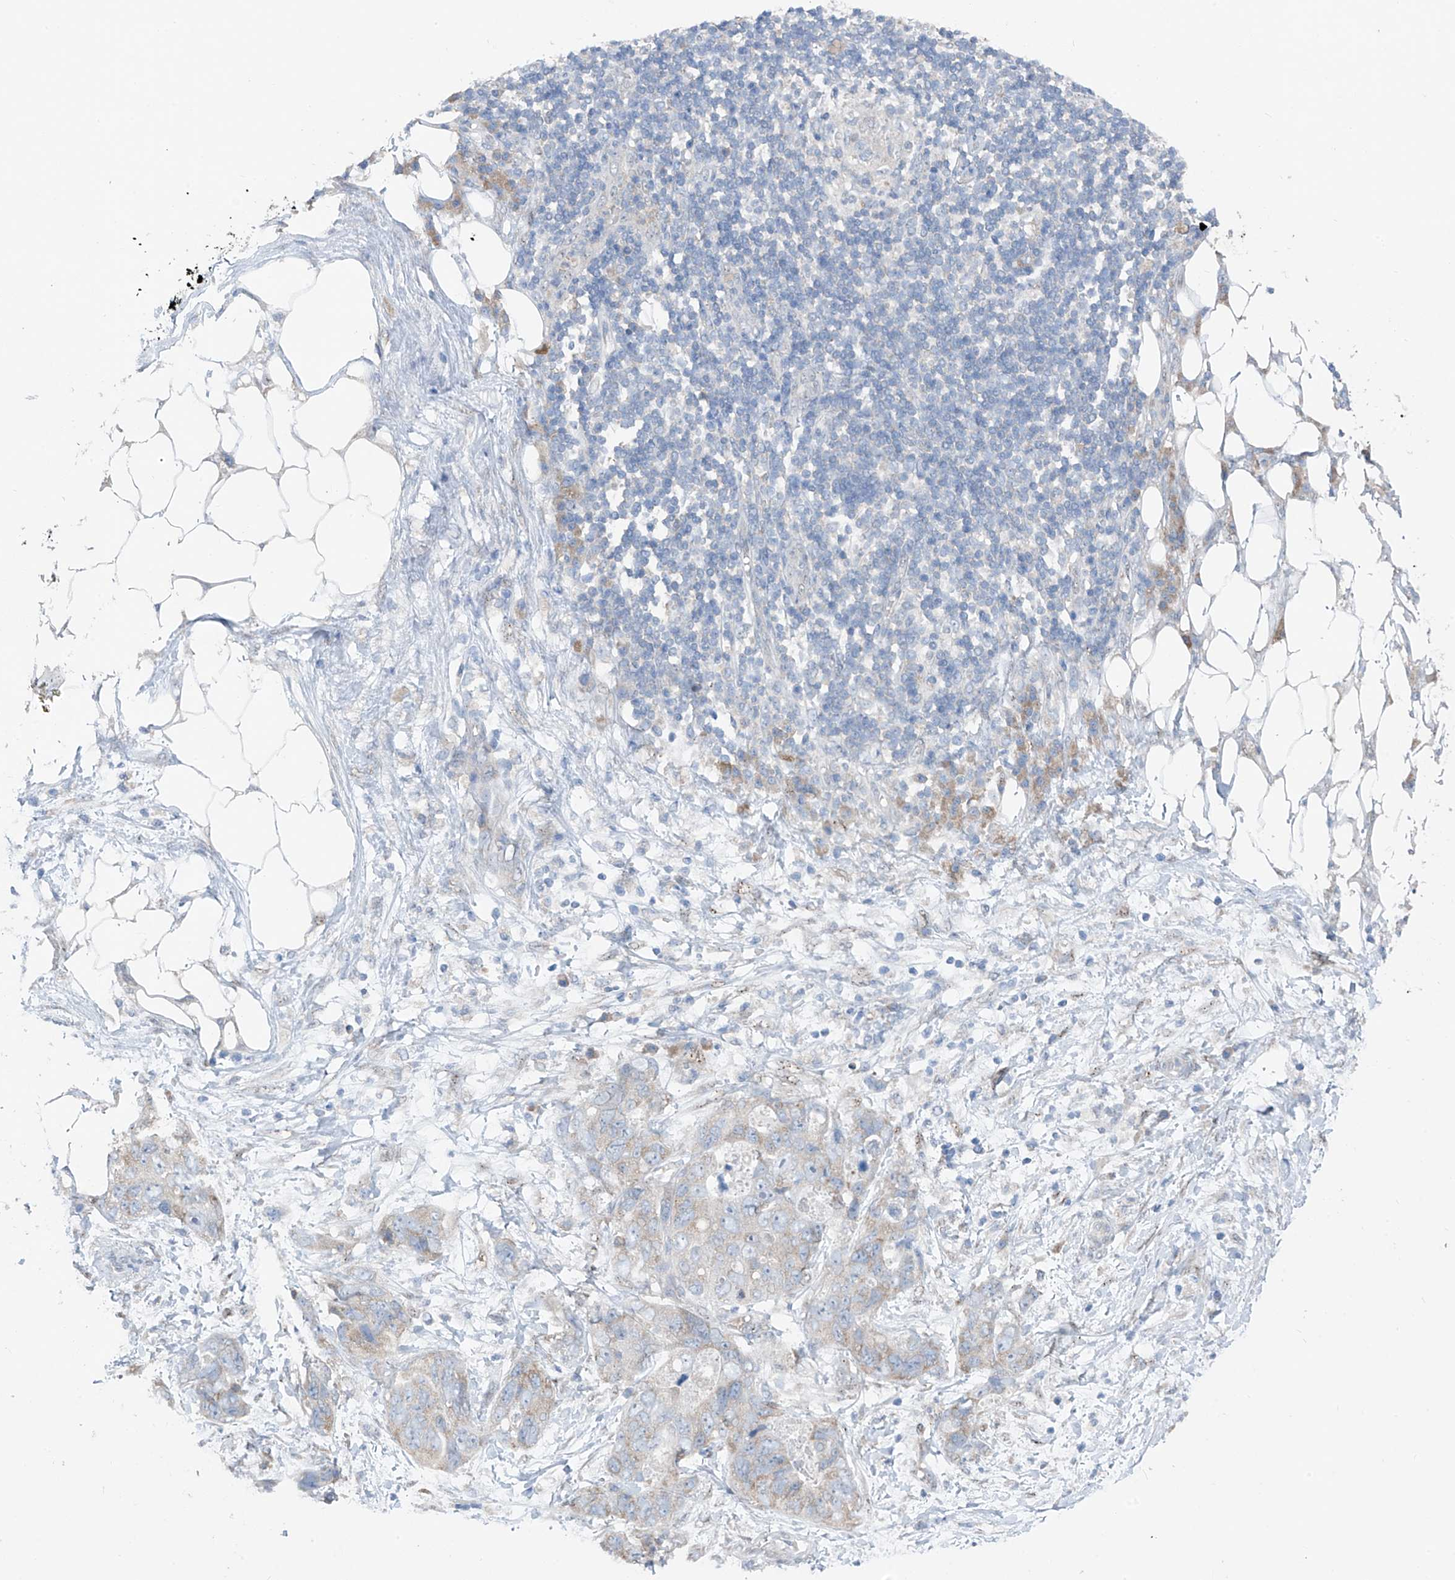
{"staining": {"intensity": "weak", "quantity": "25%-75%", "location": "cytoplasmic/membranous"}, "tissue": "stomach cancer", "cell_type": "Tumor cells", "image_type": "cancer", "snomed": [{"axis": "morphology", "description": "Adenocarcinoma, NOS"}, {"axis": "topography", "description": "Stomach"}], "caption": "DAB (3,3'-diaminobenzidine) immunohistochemical staining of human stomach adenocarcinoma exhibits weak cytoplasmic/membranous protein expression in approximately 25%-75% of tumor cells. (DAB IHC with brightfield microscopy, high magnification).", "gene": "RPL4", "patient": {"sex": "female", "age": 89}}